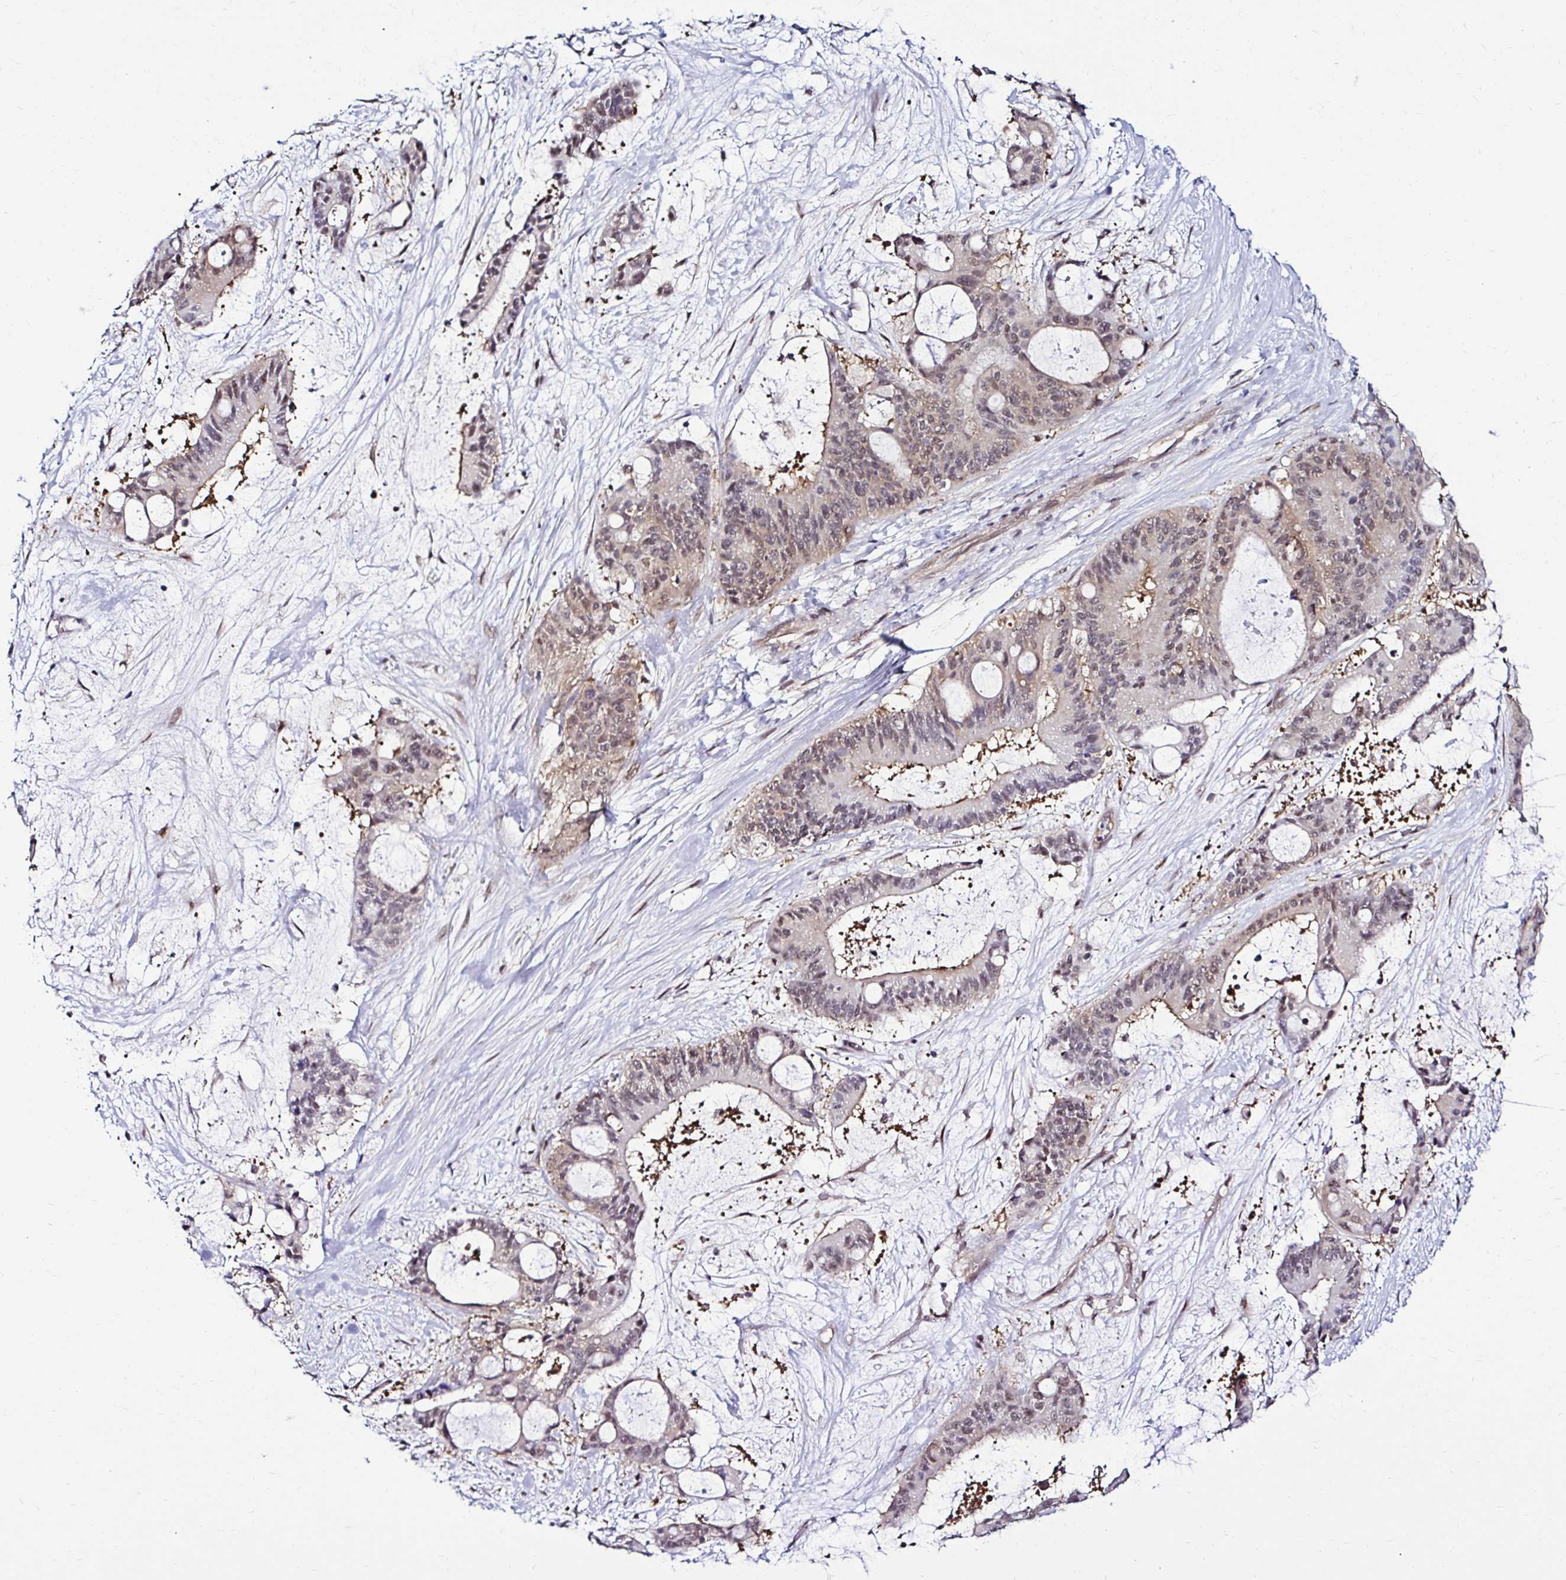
{"staining": {"intensity": "moderate", "quantity": "25%-75%", "location": "cytoplasmic/membranous,nuclear"}, "tissue": "liver cancer", "cell_type": "Tumor cells", "image_type": "cancer", "snomed": [{"axis": "morphology", "description": "Normal tissue, NOS"}, {"axis": "morphology", "description": "Cholangiocarcinoma"}, {"axis": "topography", "description": "Liver"}, {"axis": "topography", "description": "Peripheral nerve tissue"}], "caption": "Immunohistochemistry (IHC) of human liver cholangiocarcinoma demonstrates medium levels of moderate cytoplasmic/membranous and nuclear staining in about 25%-75% of tumor cells. The staining was performed using DAB, with brown indicating positive protein expression. Nuclei are stained blue with hematoxylin.", "gene": "PSMD3", "patient": {"sex": "female", "age": 73}}